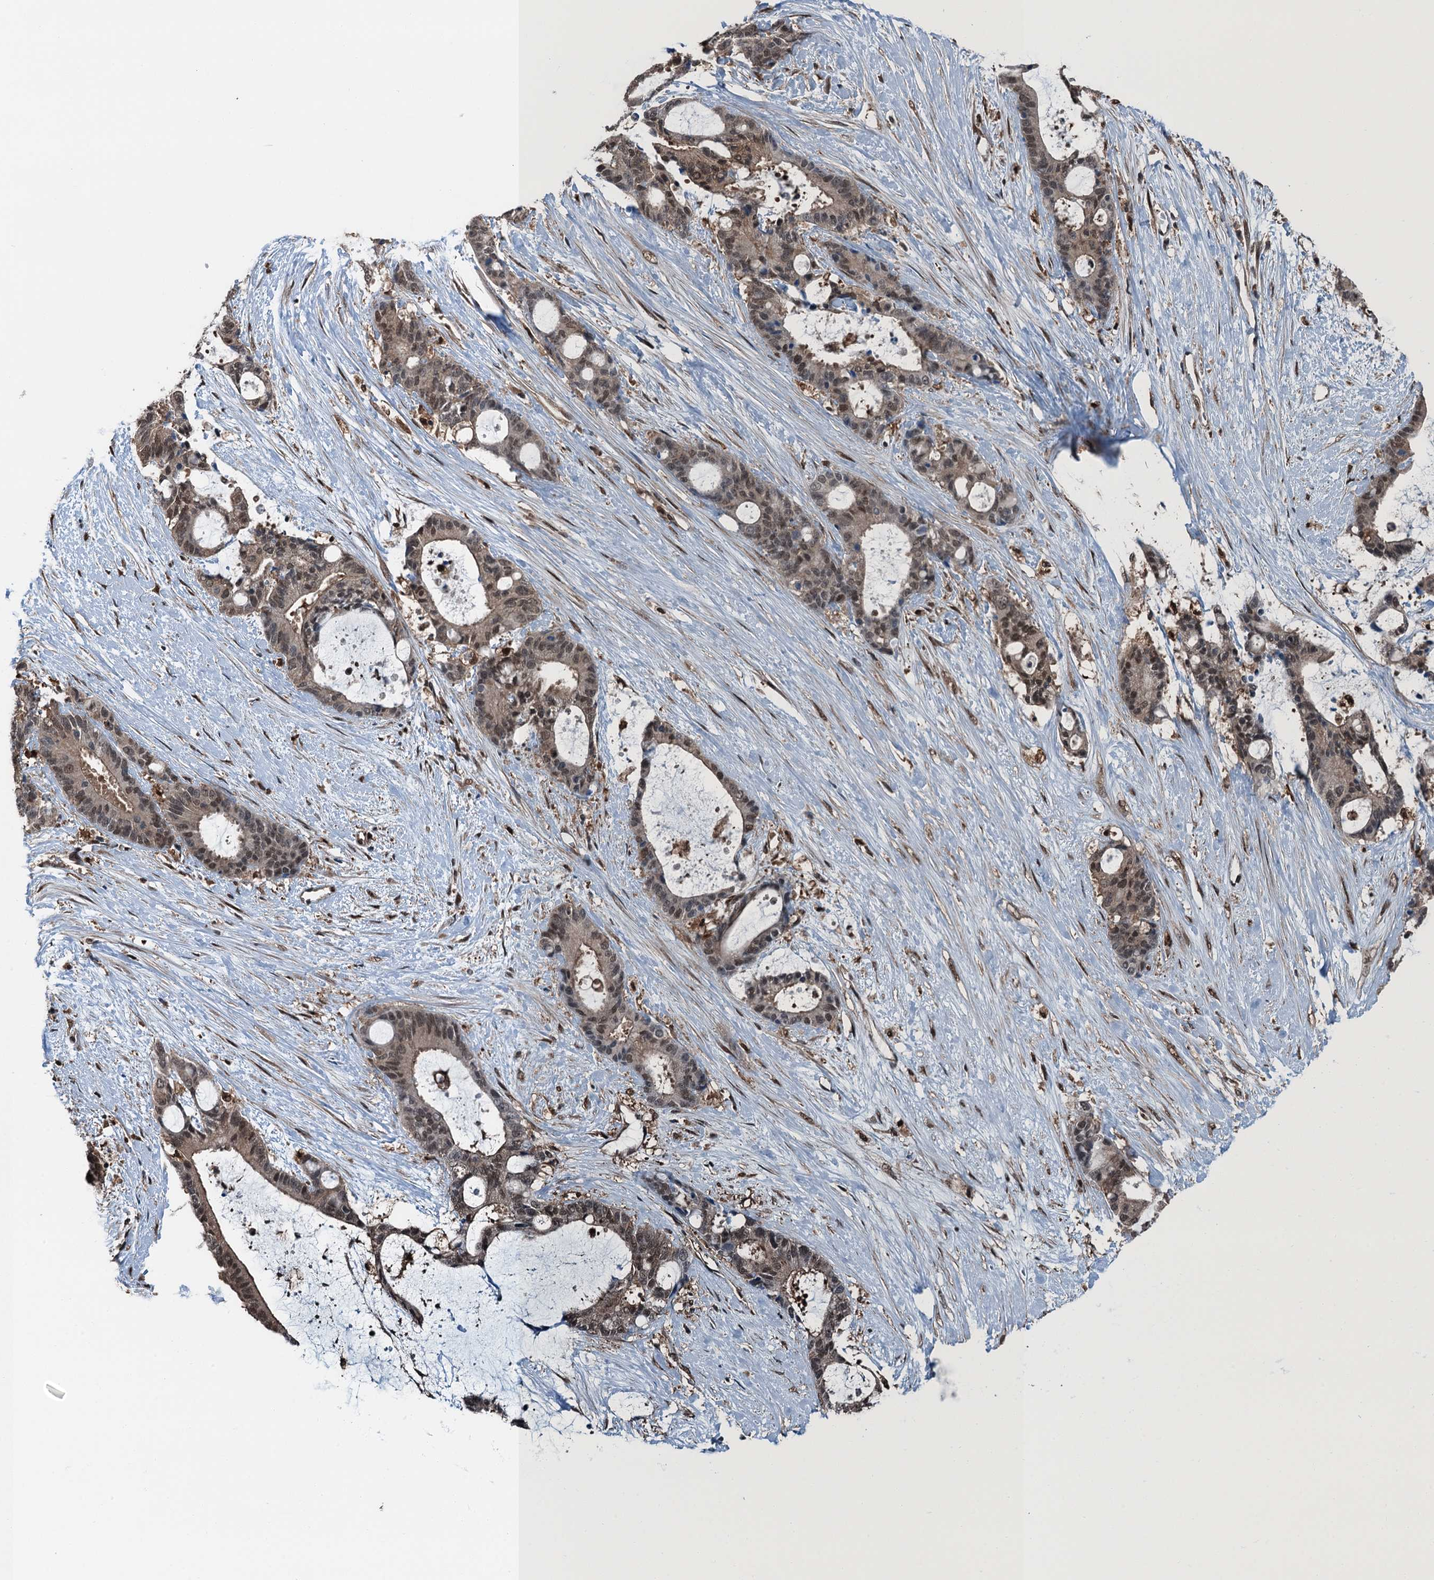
{"staining": {"intensity": "moderate", "quantity": "<25%", "location": "nuclear"}, "tissue": "liver cancer", "cell_type": "Tumor cells", "image_type": "cancer", "snomed": [{"axis": "morphology", "description": "Normal tissue, NOS"}, {"axis": "morphology", "description": "Cholangiocarcinoma"}, {"axis": "topography", "description": "Liver"}, {"axis": "topography", "description": "Peripheral nerve tissue"}], "caption": "Brown immunohistochemical staining in human liver cancer shows moderate nuclear expression in about <25% of tumor cells.", "gene": "RNH1", "patient": {"sex": "female", "age": 73}}